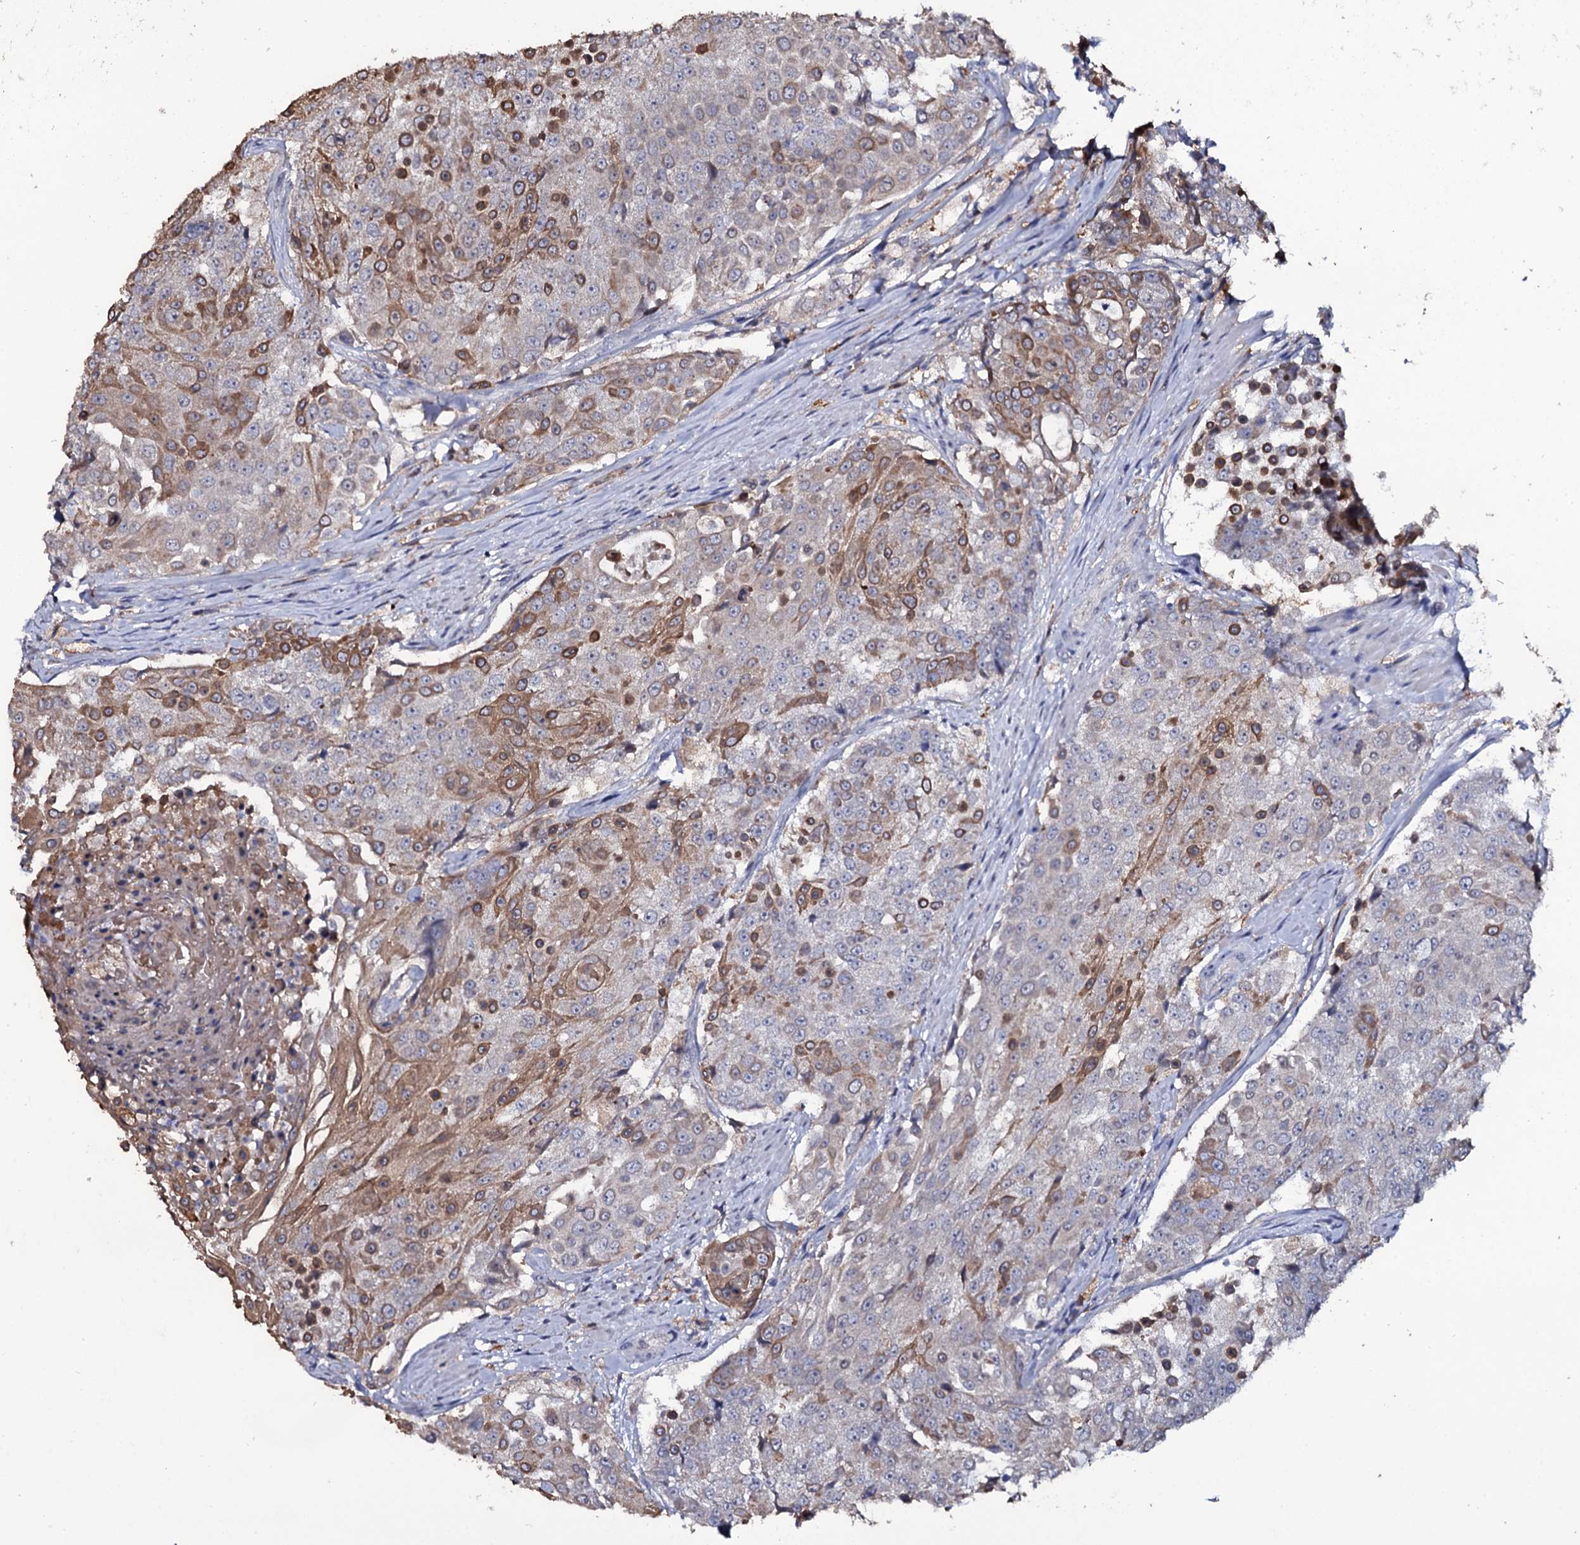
{"staining": {"intensity": "moderate", "quantity": "25%-75%", "location": "cytoplasmic/membranous"}, "tissue": "urothelial cancer", "cell_type": "Tumor cells", "image_type": "cancer", "snomed": [{"axis": "morphology", "description": "Urothelial carcinoma, High grade"}, {"axis": "topography", "description": "Urinary bladder"}], "caption": "The photomicrograph demonstrates a brown stain indicating the presence of a protein in the cytoplasmic/membranous of tumor cells in urothelial cancer.", "gene": "CRYL1", "patient": {"sex": "female", "age": 63}}